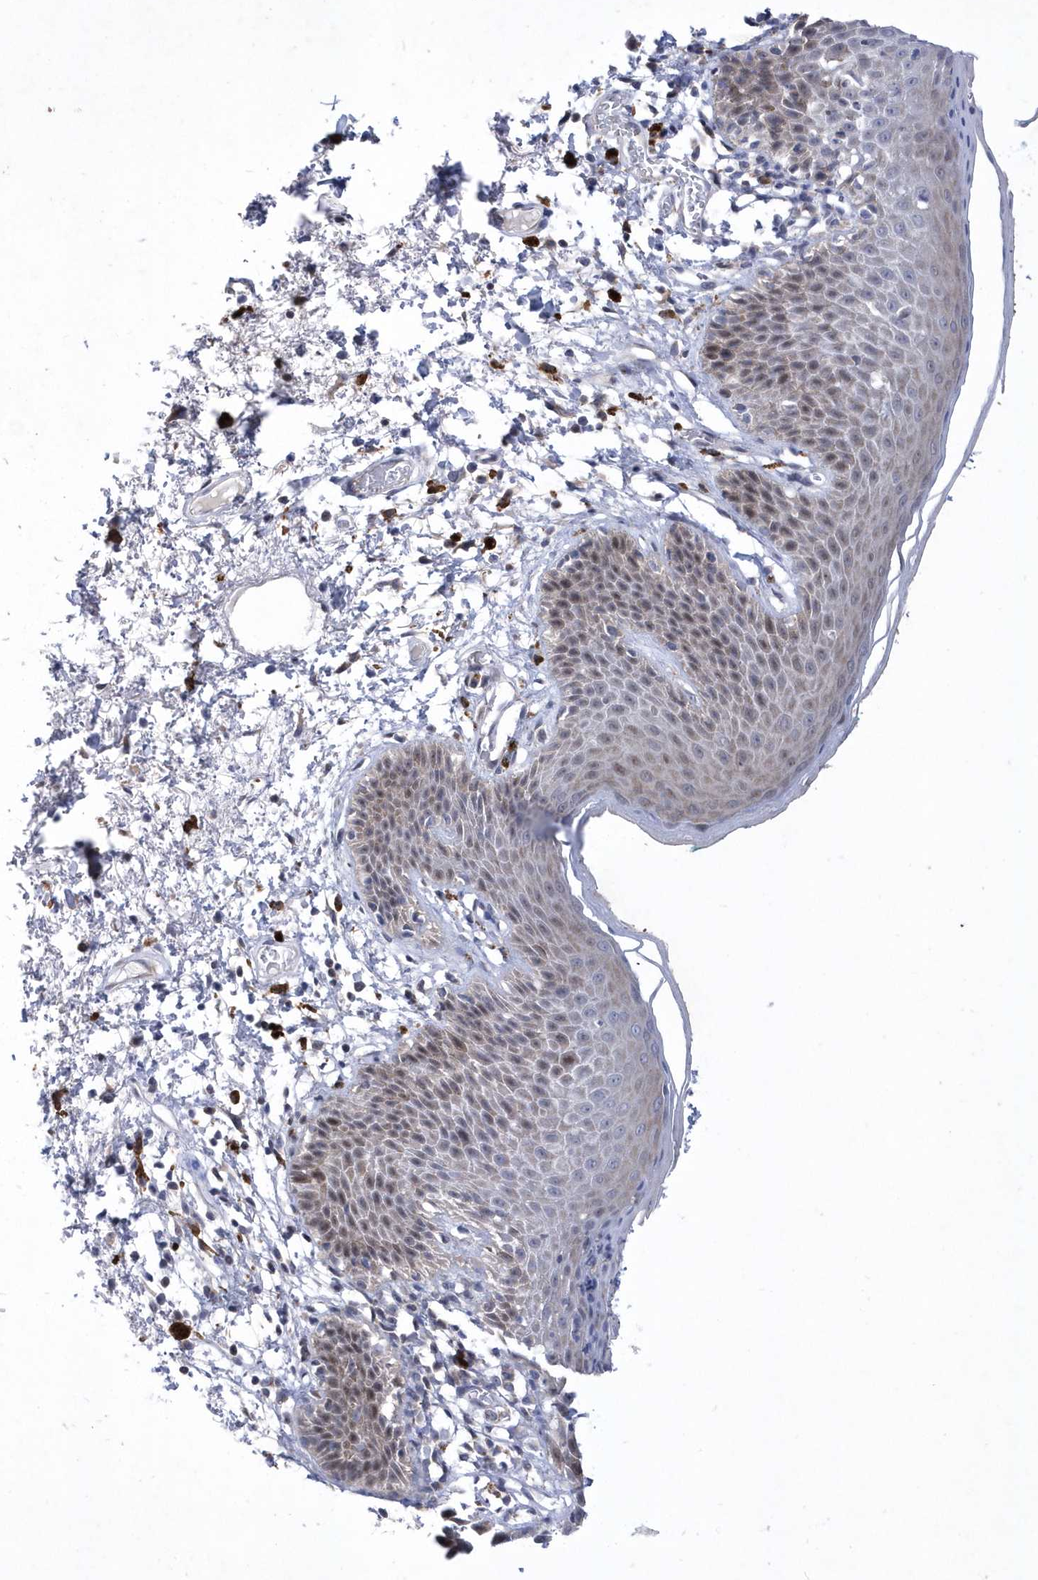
{"staining": {"intensity": "weak", "quantity": "<25%", "location": "cytoplasmic/membranous"}, "tissue": "skin", "cell_type": "Epidermal cells", "image_type": "normal", "snomed": [{"axis": "morphology", "description": "Normal tissue, NOS"}, {"axis": "topography", "description": "Anal"}], "caption": "This is an immunohistochemistry (IHC) histopathology image of unremarkable skin. There is no expression in epidermal cells.", "gene": "LONRF2", "patient": {"sex": "male", "age": 74}}